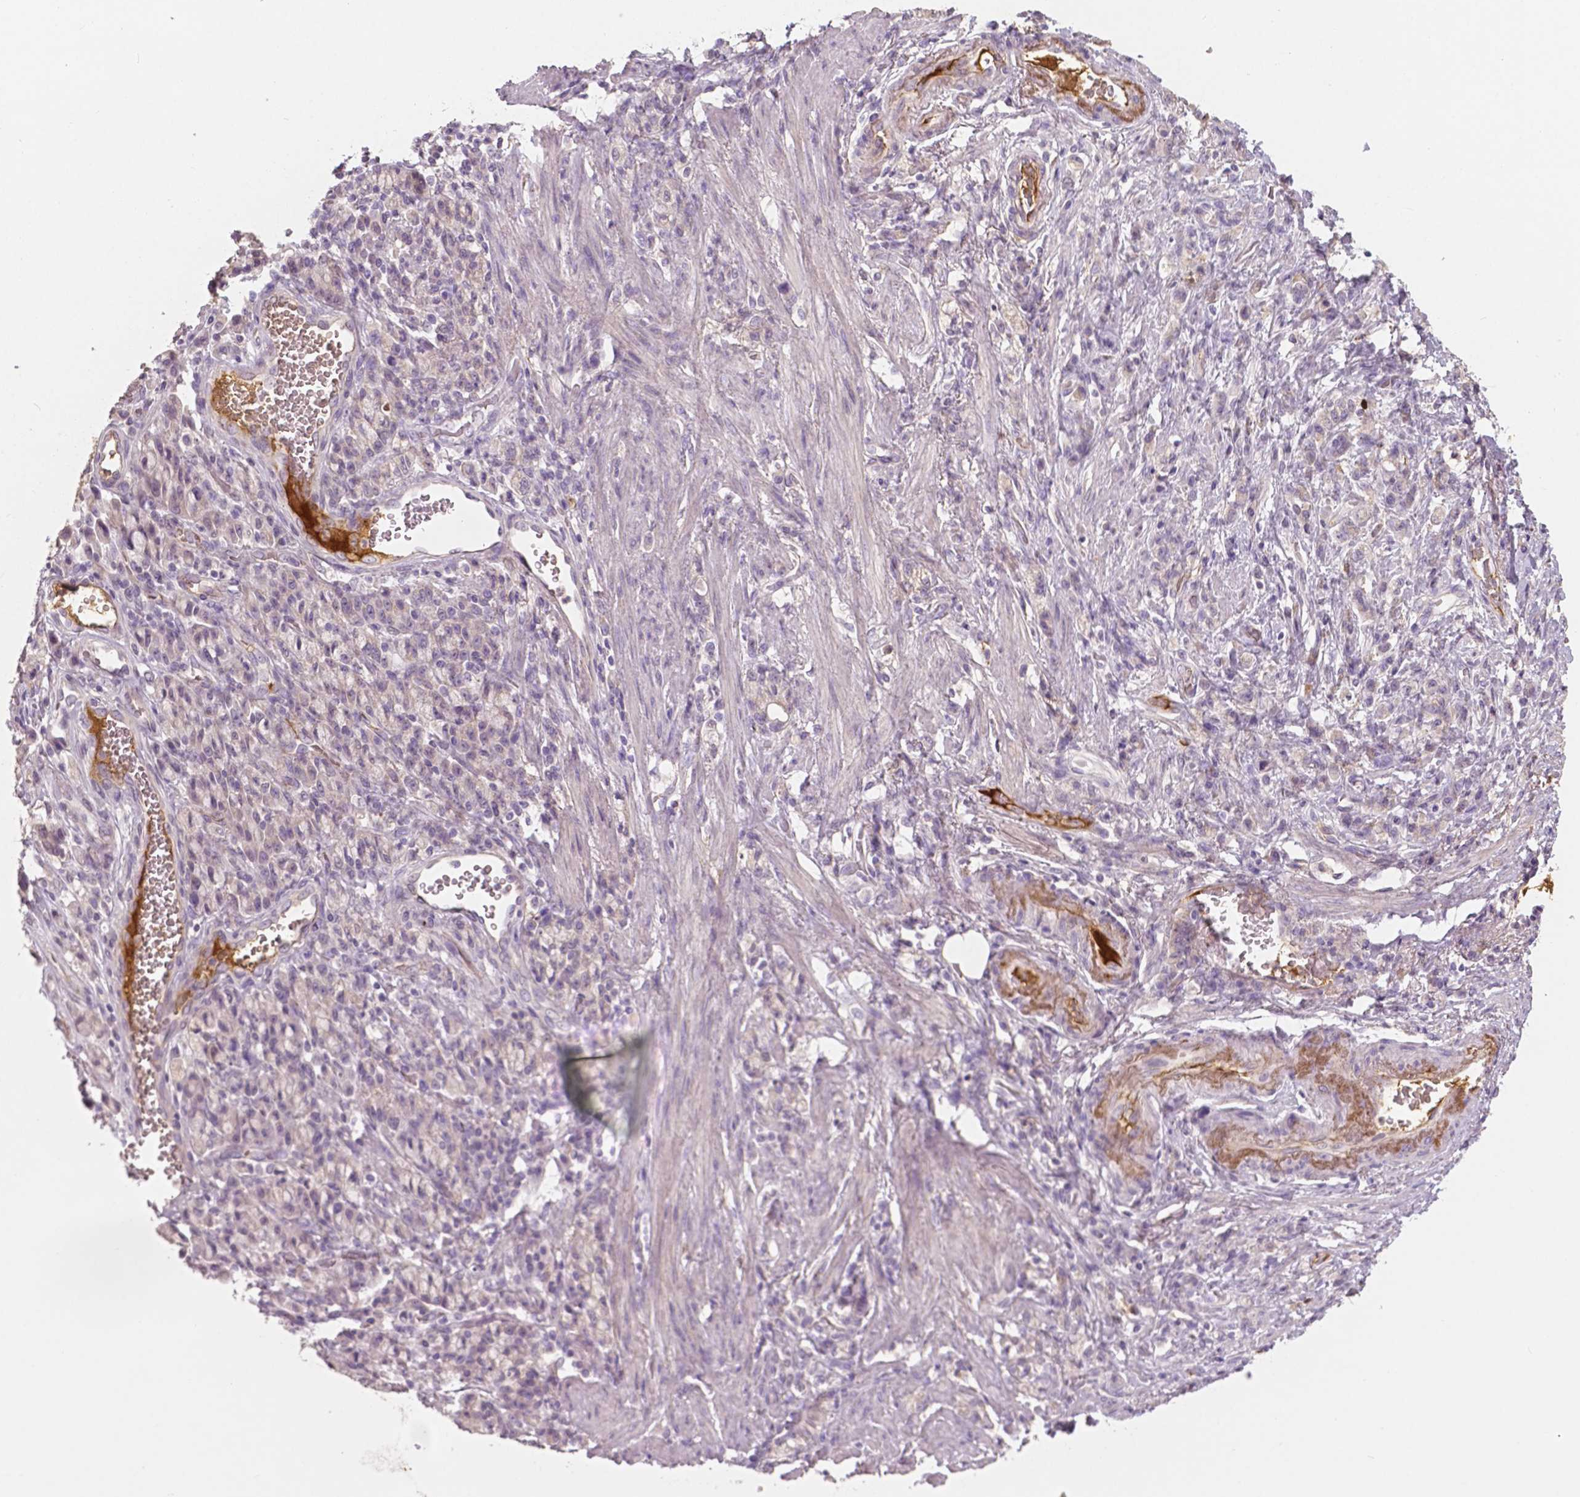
{"staining": {"intensity": "negative", "quantity": "none", "location": "none"}, "tissue": "stomach cancer", "cell_type": "Tumor cells", "image_type": "cancer", "snomed": [{"axis": "morphology", "description": "Adenocarcinoma, NOS"}, {"axis": "topography", "description": "Stomach"}], "caption": "Immunohistochemistry histopathology image of human stomach adenocarcinoma stained for a protein (brown), which reveals no staining in tumor cells. (Stains: DAB immunohistochemistry with hematoxylin counter stain, Microscopy: brightfield microscopy at high magnification).", "gene": "APOA4", "patient": {"sex": "male", "age": 77}}